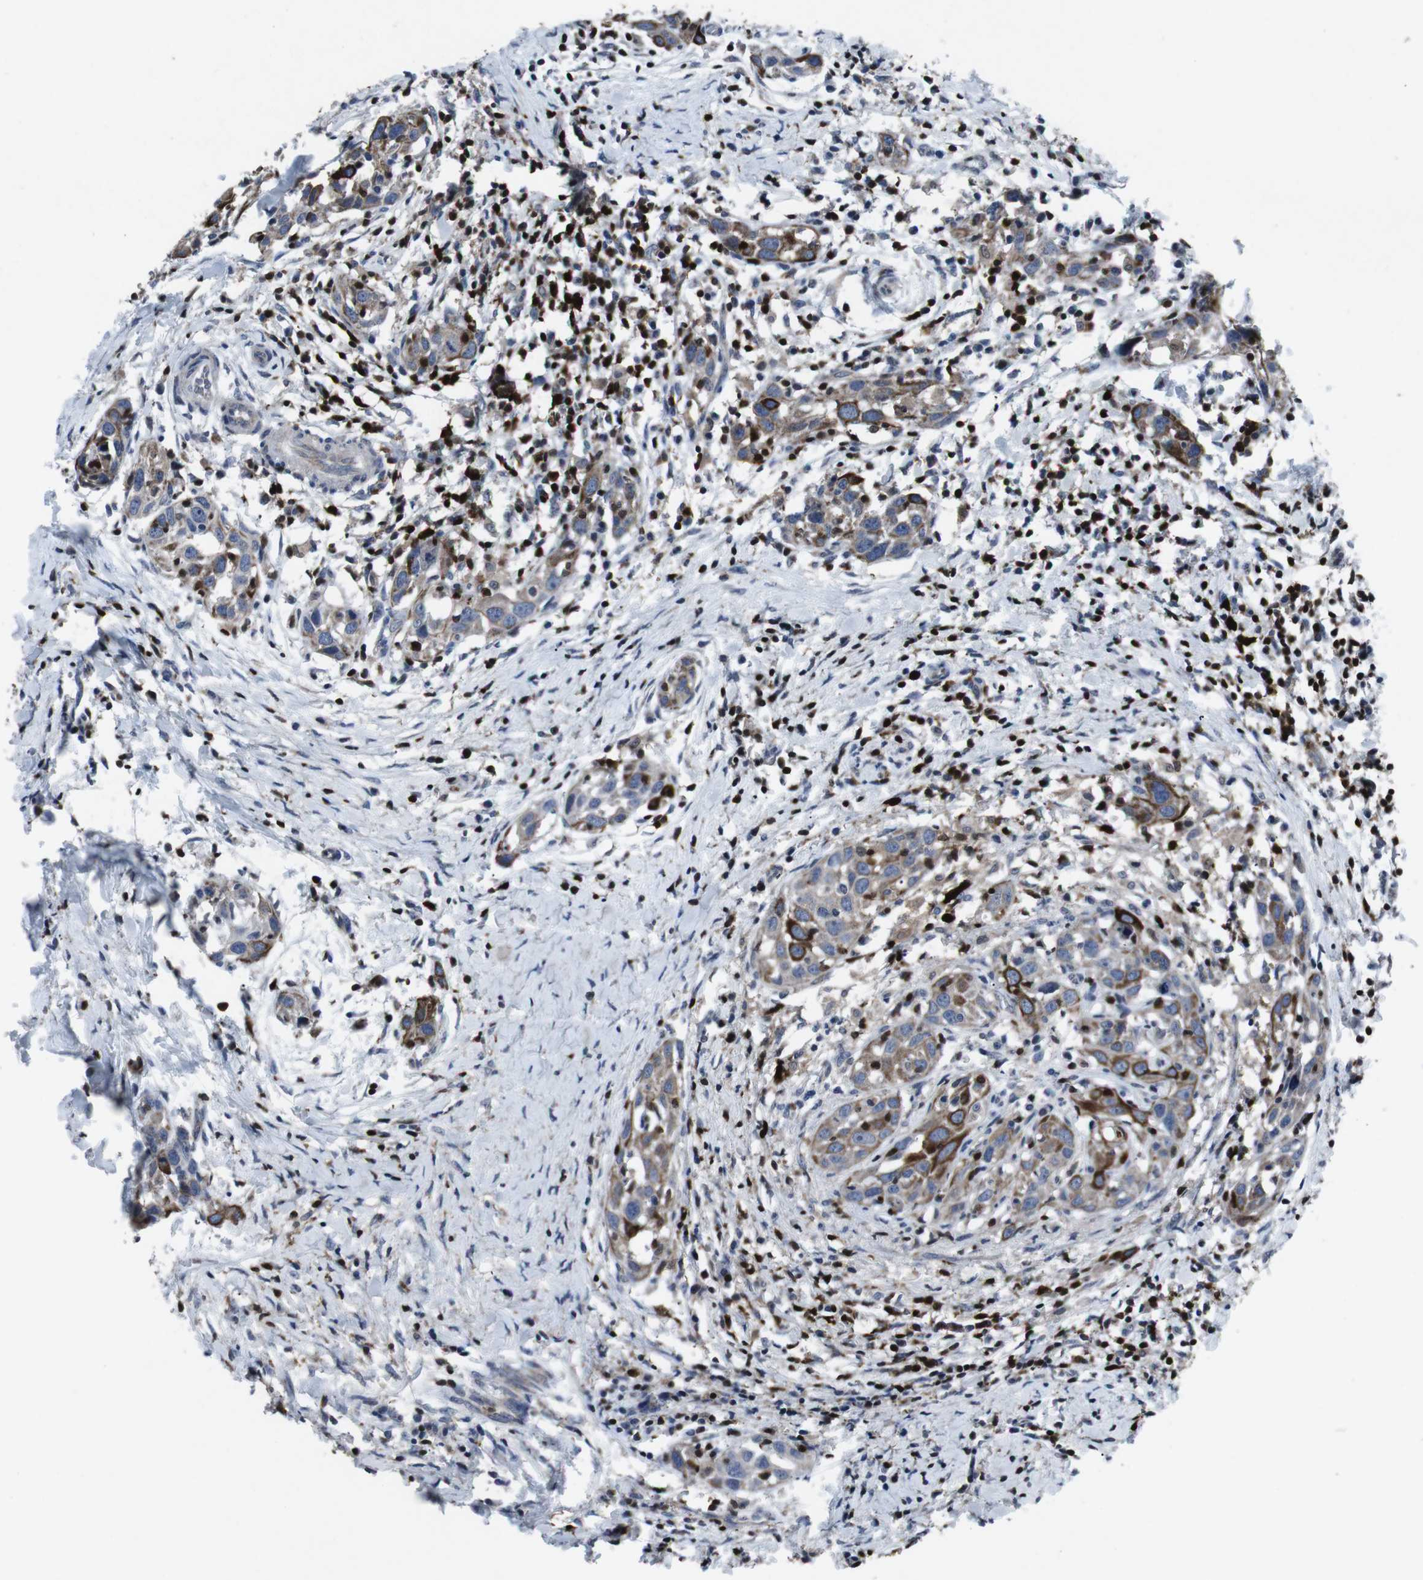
{"staining": {"intensity": "moderate", "quantity": ">75%", "location": "cytoplasmic/membranous"}, "tissue": "head and neck cancer", "cell_type": "Tumor cells", "image_type": "cancer", "snomed": [{"axis": "morphology", "description": "Squamous cell carcinoma, NOS"}, {"axis": "topography", "description": "Oral tissue"}, {"axis": "topography", "description": "Head-Neck"}], "caption": "The photomicrograph demonstrates a brown stain indicating the presence of a protein in the cytoplasmic/membranous of tumor cells in head and neck squamous cell carcinoma. (brown staining indicates protein expression, while blue staining denotes nuclei).", "gene": "STAT4", "patient": {"sex": "female", "age": 50}}